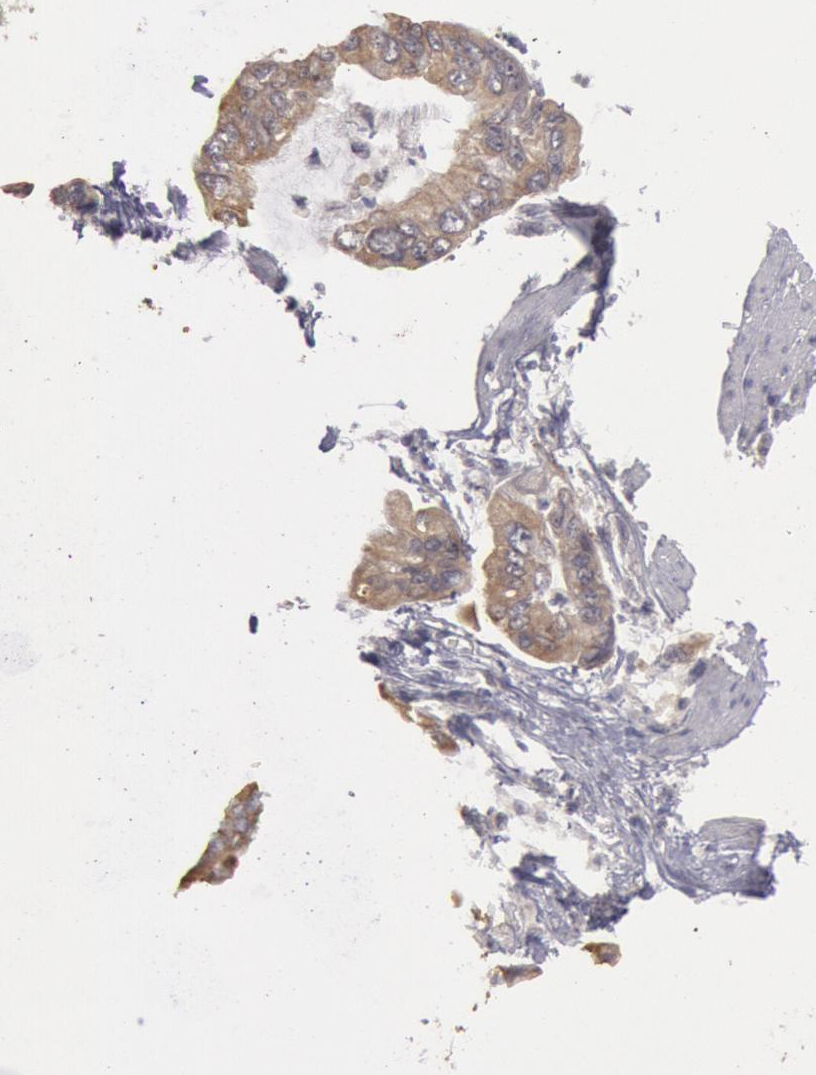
{"staining": {"intensity": "weak", "quantity": "25%-75%", "location": "cytoplasmic/membranous"}, "tissue": "stomach cancer", "cell_type": "Tumor cells", "image_type": "cancer", "snomed": [{"axis": "morphology", "description": "Adenocarcinoma, NOS"}, {"axis": "topography", "description": "Stomach, upper"}], "caption": "Approximately 25%-75% of tumor cells in stomach cancer (adenocarcinoma) display weak cytoplasmic/membranous protein staining as visualized by brown immunohistochemical staining.", "gene": "ZFP36L1", "patient": {"sex": "male", "age": 80}}